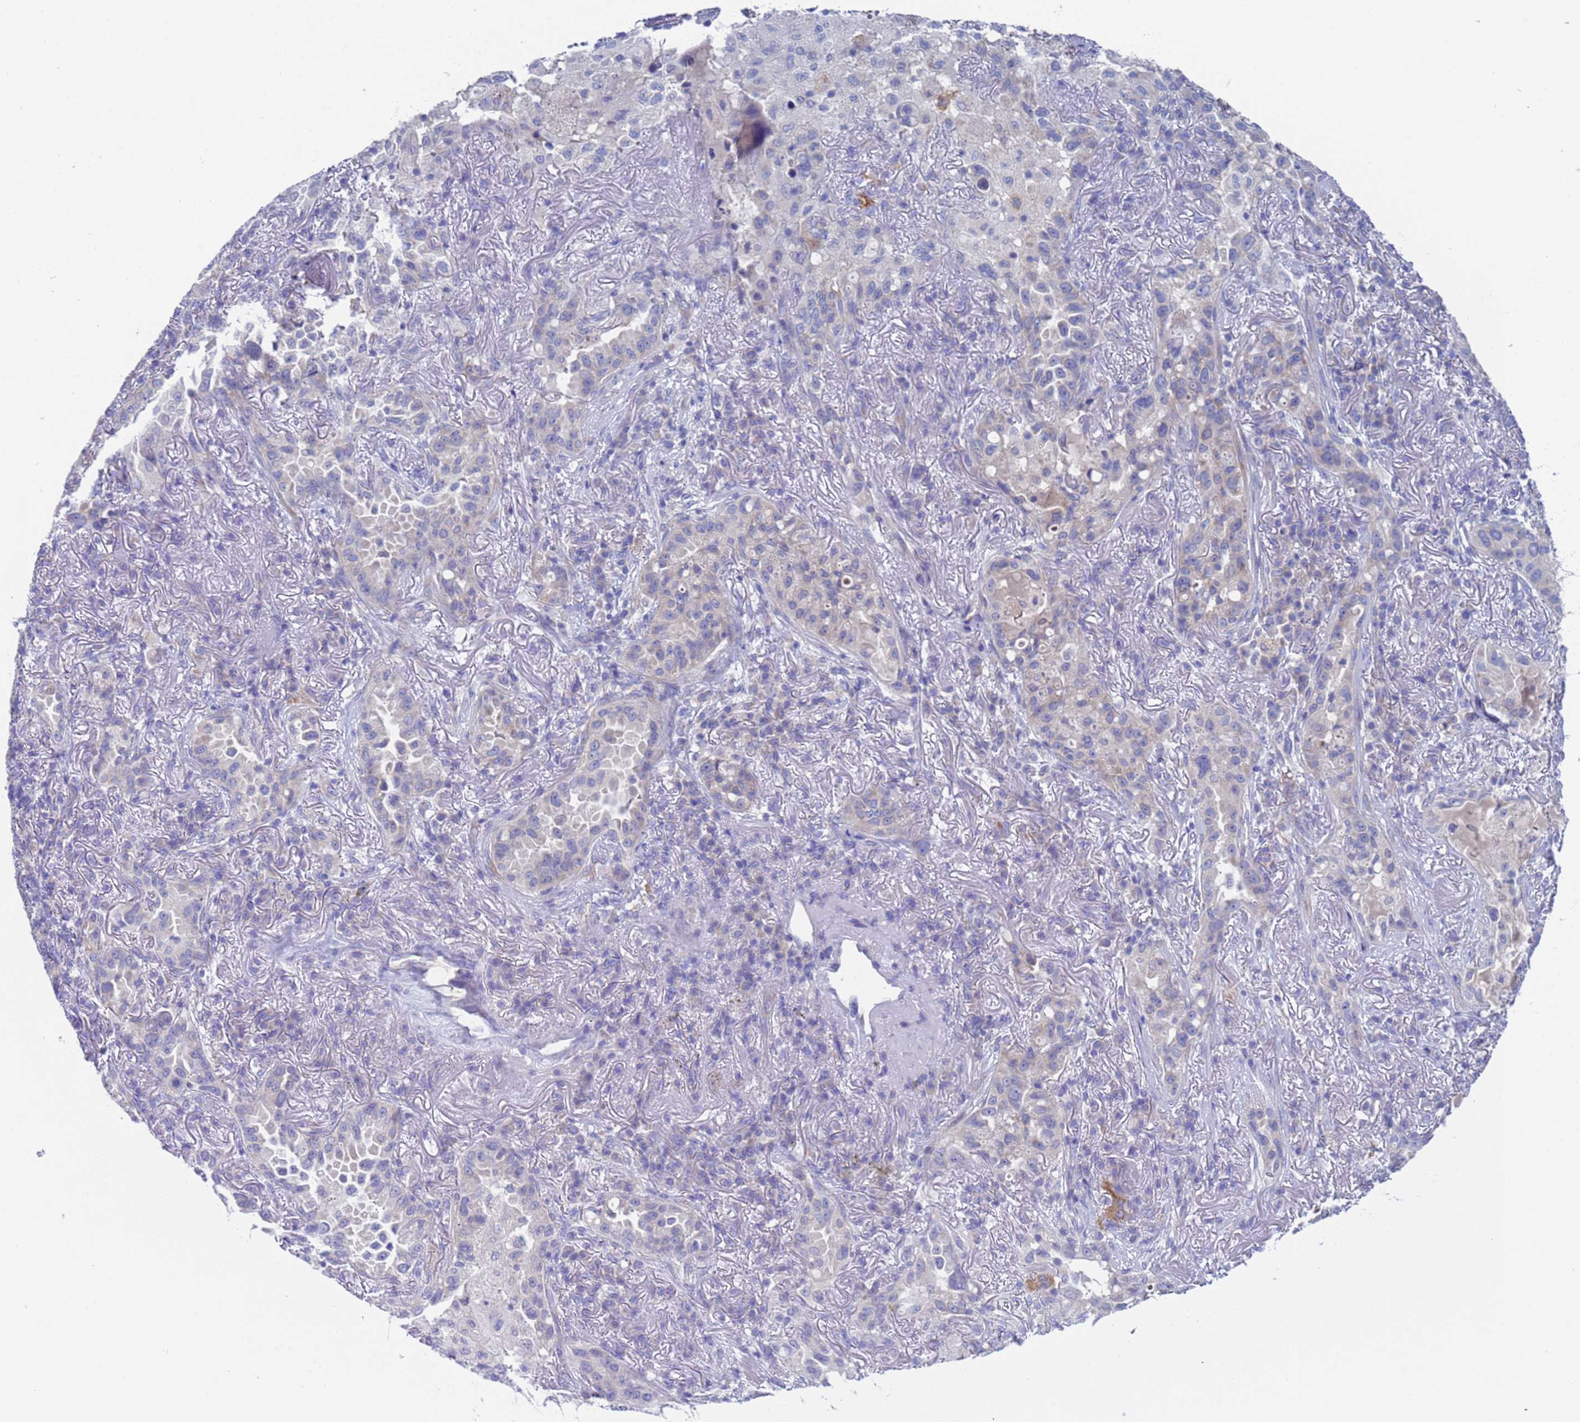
{"staining": {"intensity": "weak", "quantity": "<25%", "location": "cytoplasmic/membranous"}, "tissue": "lung cancer", "cell_type": "Tumor cells", "image_type": "cancer", "snomed": [{"axis": "morphology", "description": "Adenocarcinoma, NOS"}, {"axis": "topography", "description": "Lung"}], "caption": "Immunohistochemistry photomicrograph of adenocarcinoma (lung) stained for a protein (brown), which exhibits no positivity in tumor cells. (Immunohistochemistry (ihc), brightfield microscopy, high magnification).", "gene": "PET117", "patient": {"sex": "female", "age": 69}}